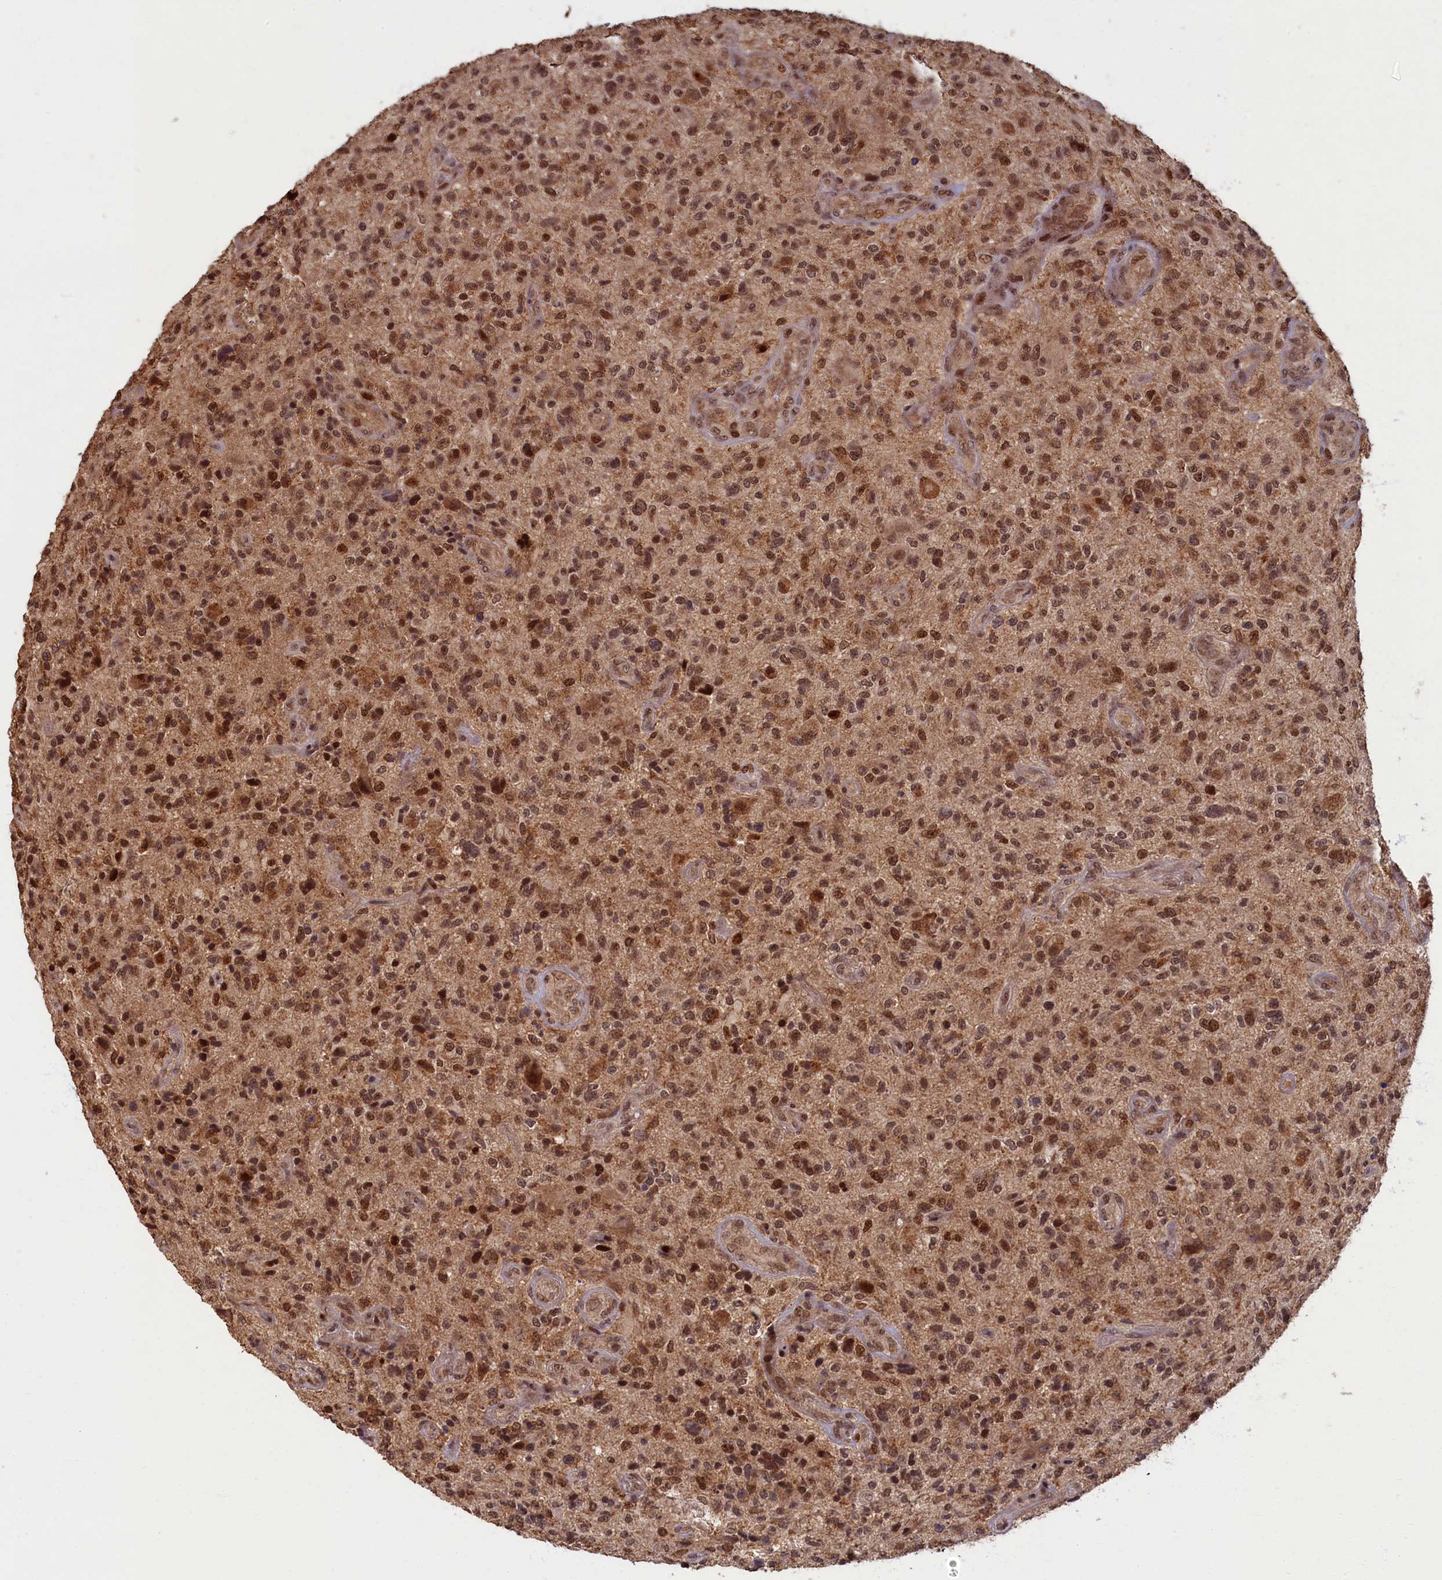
{"staining": {"intensity": "moderate", "quantity": ">75%", "location": "cytoplasmic/membranous,nuclear"}, "tissue": "glioma", "cell_type": "Tumor cells", "image_type": "cancer", "snomed": [{"axis": "morphology", "description": "Glioma, malignant, High grade"}, {"axis": "topography", "description": "Brain"}], "caption": "Moderate cytoplasmic/membranous and nuclear staining is seen in approximately >75% of tumor cells in glioma.", "gene": "BRCA1", "patient": {"sex": "male", "age": 47}}